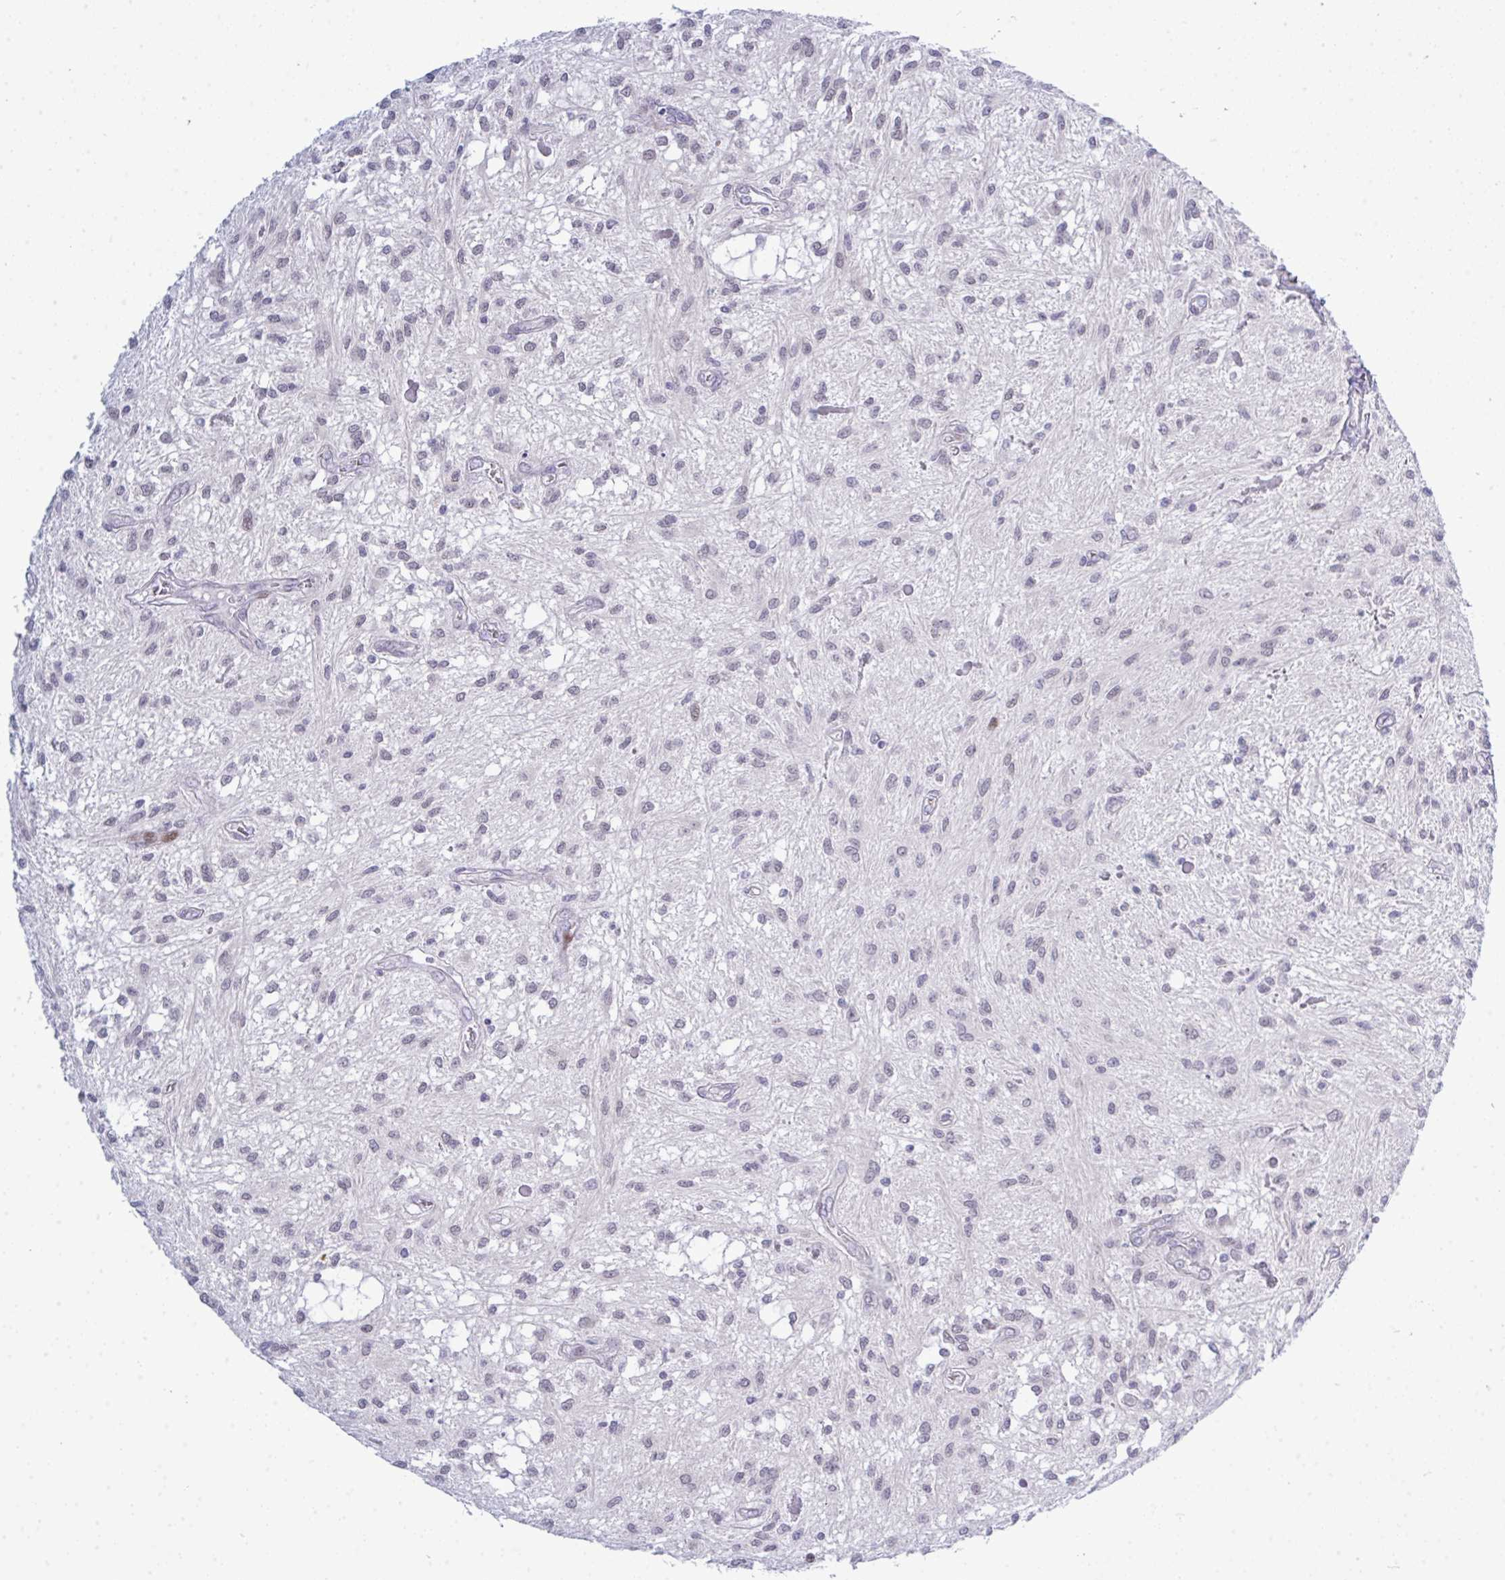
{"staining": {"intensity": "negative", "quantity": "none", "location": "none"}, "tissue": "glioma", "cell_type": "Tumor cells", "image_type": "cancer", "snomed": [{"axis": "morphology", "description": "Glioma, malignant, Low grade"}, {"axis": "topography", "description": "Cerebellum"}], "caption": "Micrograph shows no significant protein expression in tumor cells of malignant glioma (low-grade).", "gene": "TAB1", "patient": {"sex": "female", "age": 14}}